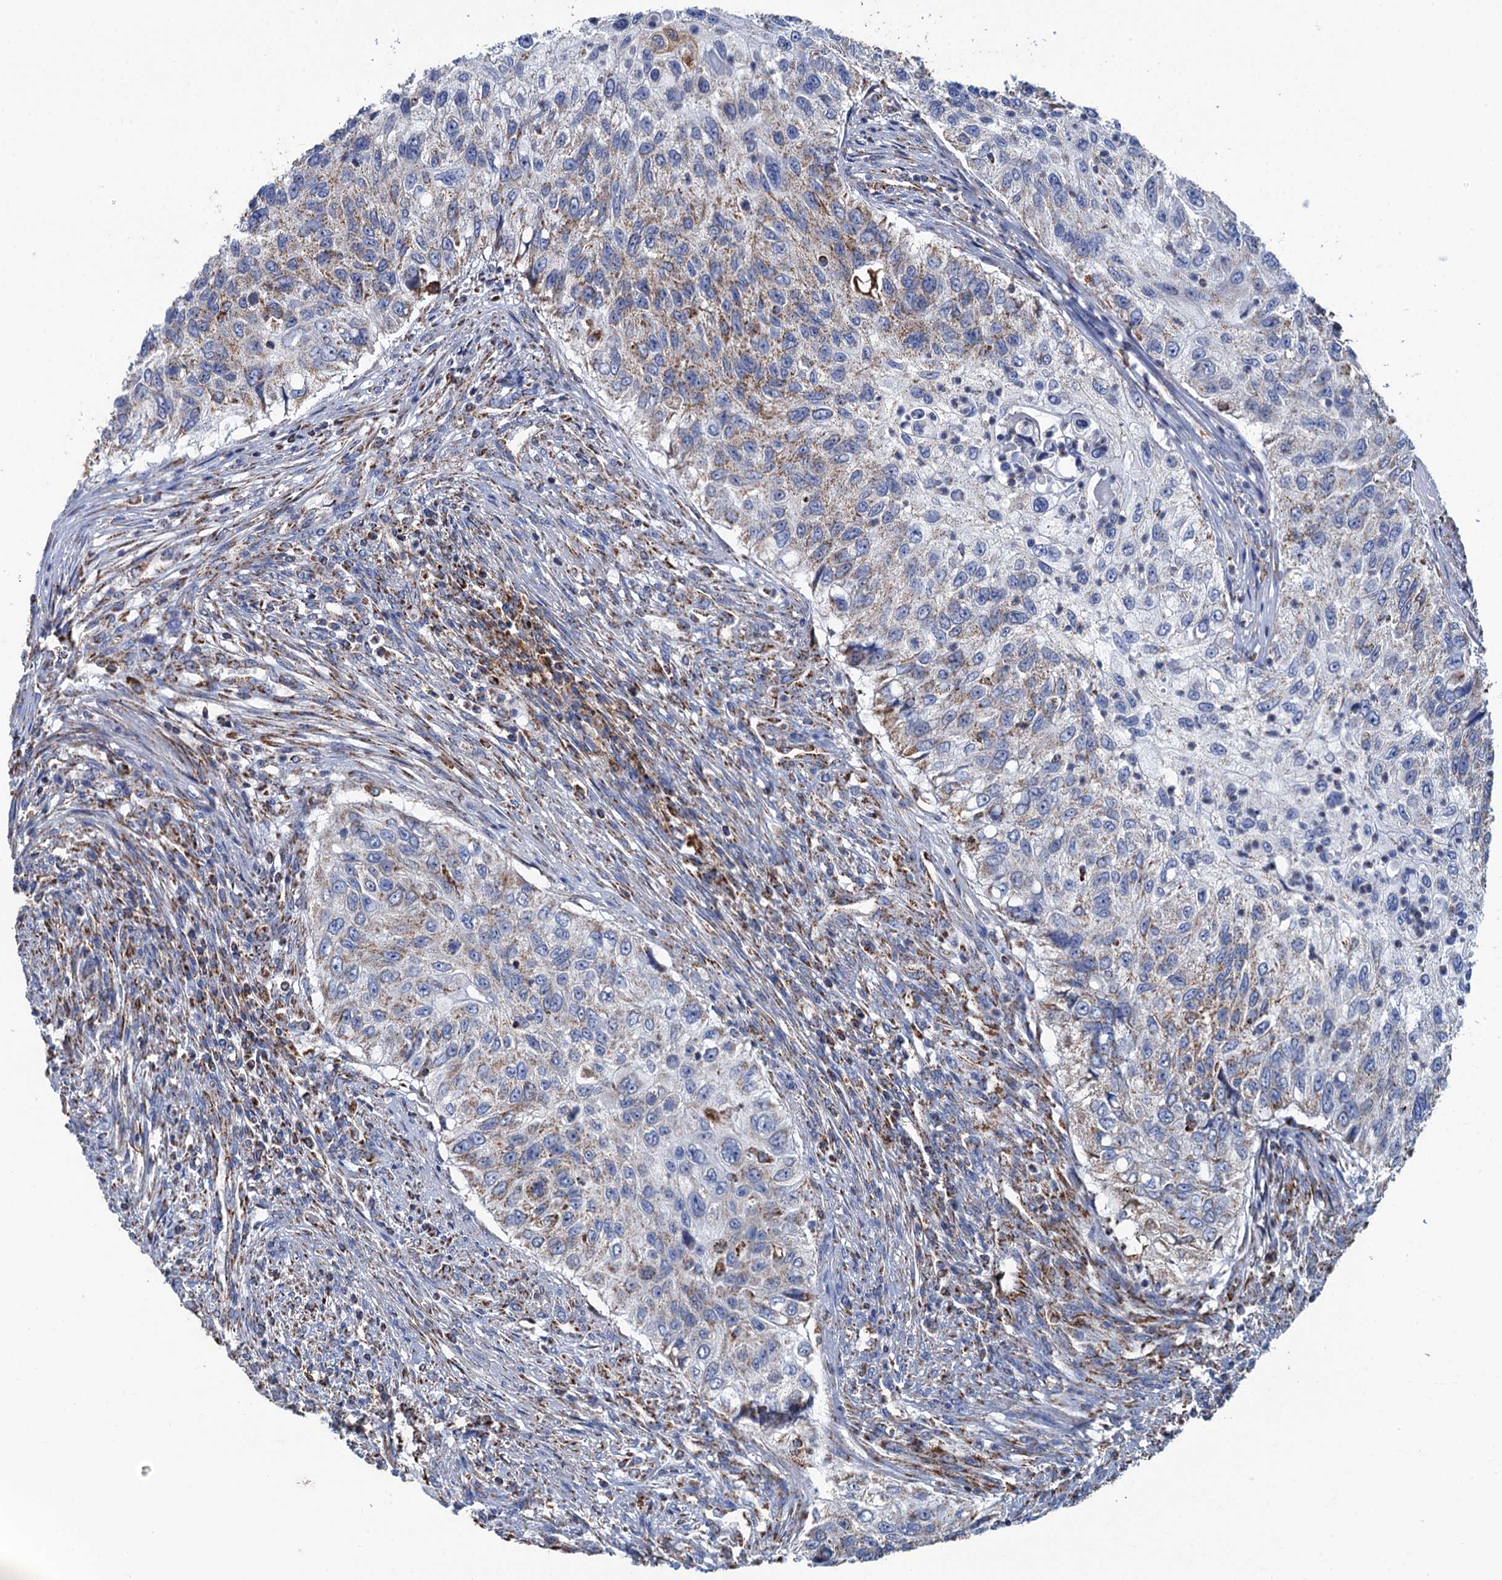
{"staining": {"intensity": "moderate", "quantity": "<25%", "location": "cytoplasmic/membranous"}, "tissue": "urothelial cancer", "cell_type": "Tumor cells", "image_type": "cancer", "snomed": [{"axis": "morphology", "description": "Urothelial carcinoma, High grade"}, {"axis": "topography", "description": "Urinary bladder"}], "caption": "Protein staining displays moderate cytoplasmic/membranous expression in approximately <25% of tumor cells in urothelial cancer.", "gene": "IVD", "patient": {"sex": "female", "age": 60}}